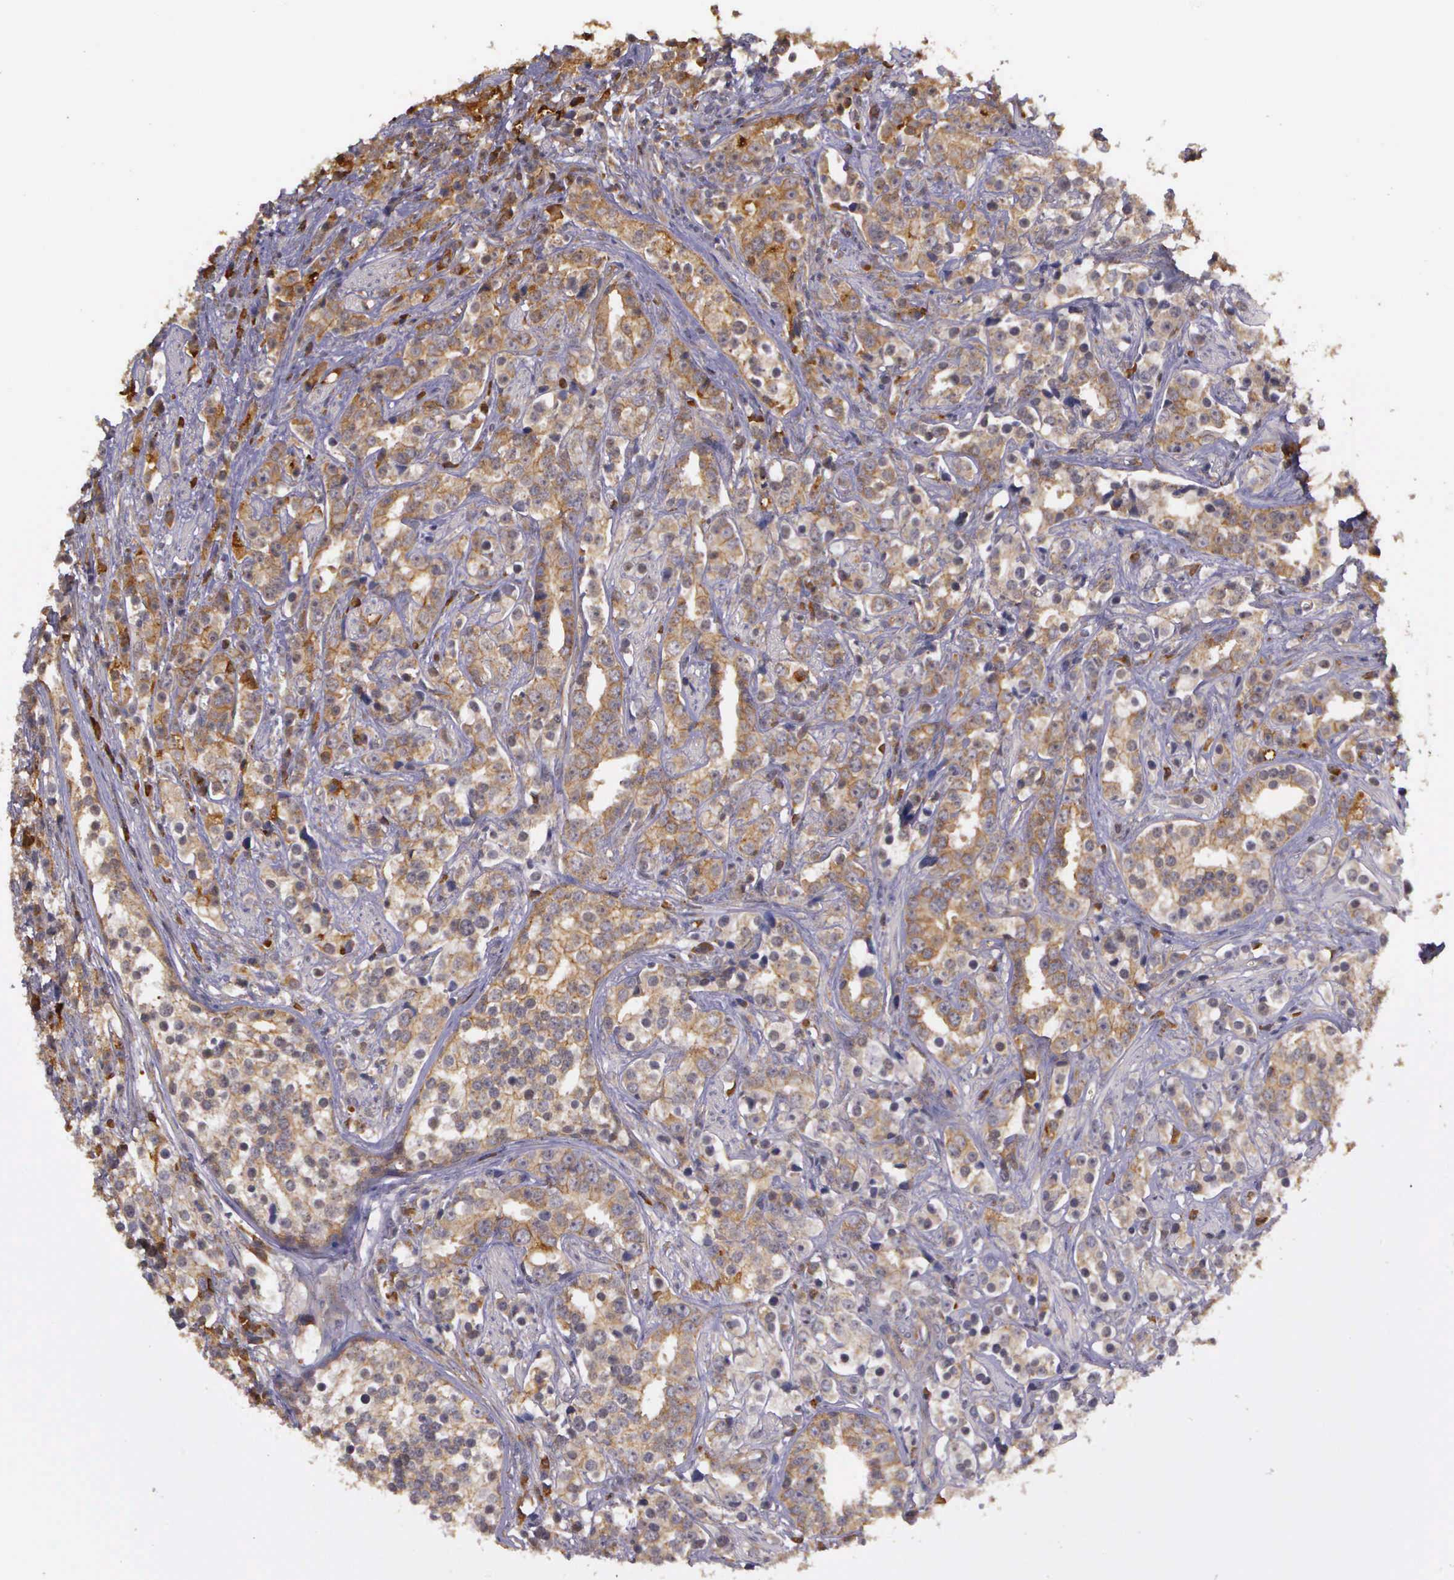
{"staining": {"intensity": "moderate", "quantity": ">75%", "location": "cytoplasmic/membranous"}, "tissue": "prostate cancer", "cell_type": "Tumor cells", "image_type": "cancer", "snomed": [{"axis": "morphology", "description": "Adenocarcinoma, High grade"}, {"axis": "topography", "description": "Prostate"}], "caption": "A photomicrograph of prostate cancer (adenocarcinoma (high-grade)) stained for a protein reveals moderate cytoplasmic/membranous brown staining in tumor cells. (Brightfield microscopy of DAB IHC at high magnification).", "gene": "EIF5", "patient": {"sex": "male", "age": 71}}